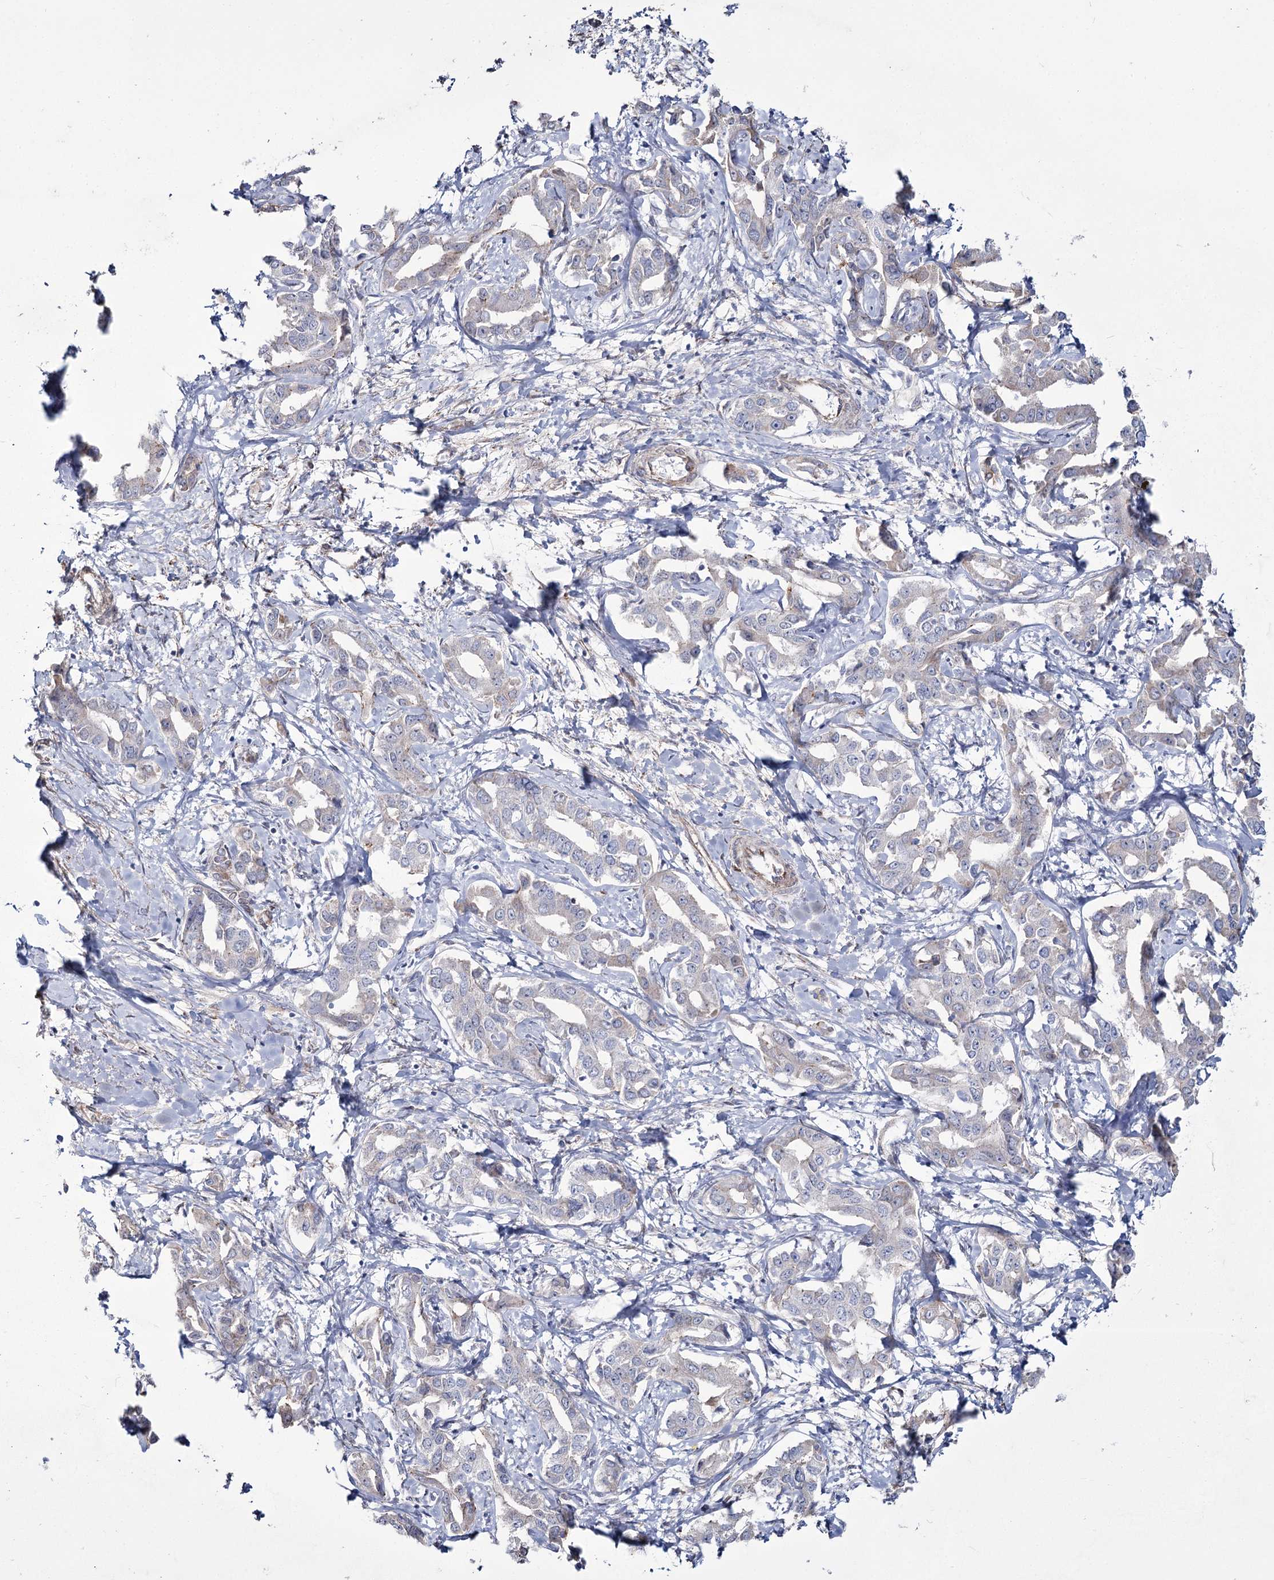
{"staining": {"intensity": "negative", "quantity": "none", "location": "none"}, "tissue": "liver cancer", "cell_type": "Tumor cells", "image_type": "cancer", "snomed": [{"axis": "morphology", "description": "Cholangiocarcinoma"}, {"axis": "topography", "description": "Liver"}], "caption": "The IHC photomicrograph has no significant positivity in tumor cells of liver cancer tissue.", "gene": "ME3", "patient": {"sex": "male", "age": 59}}